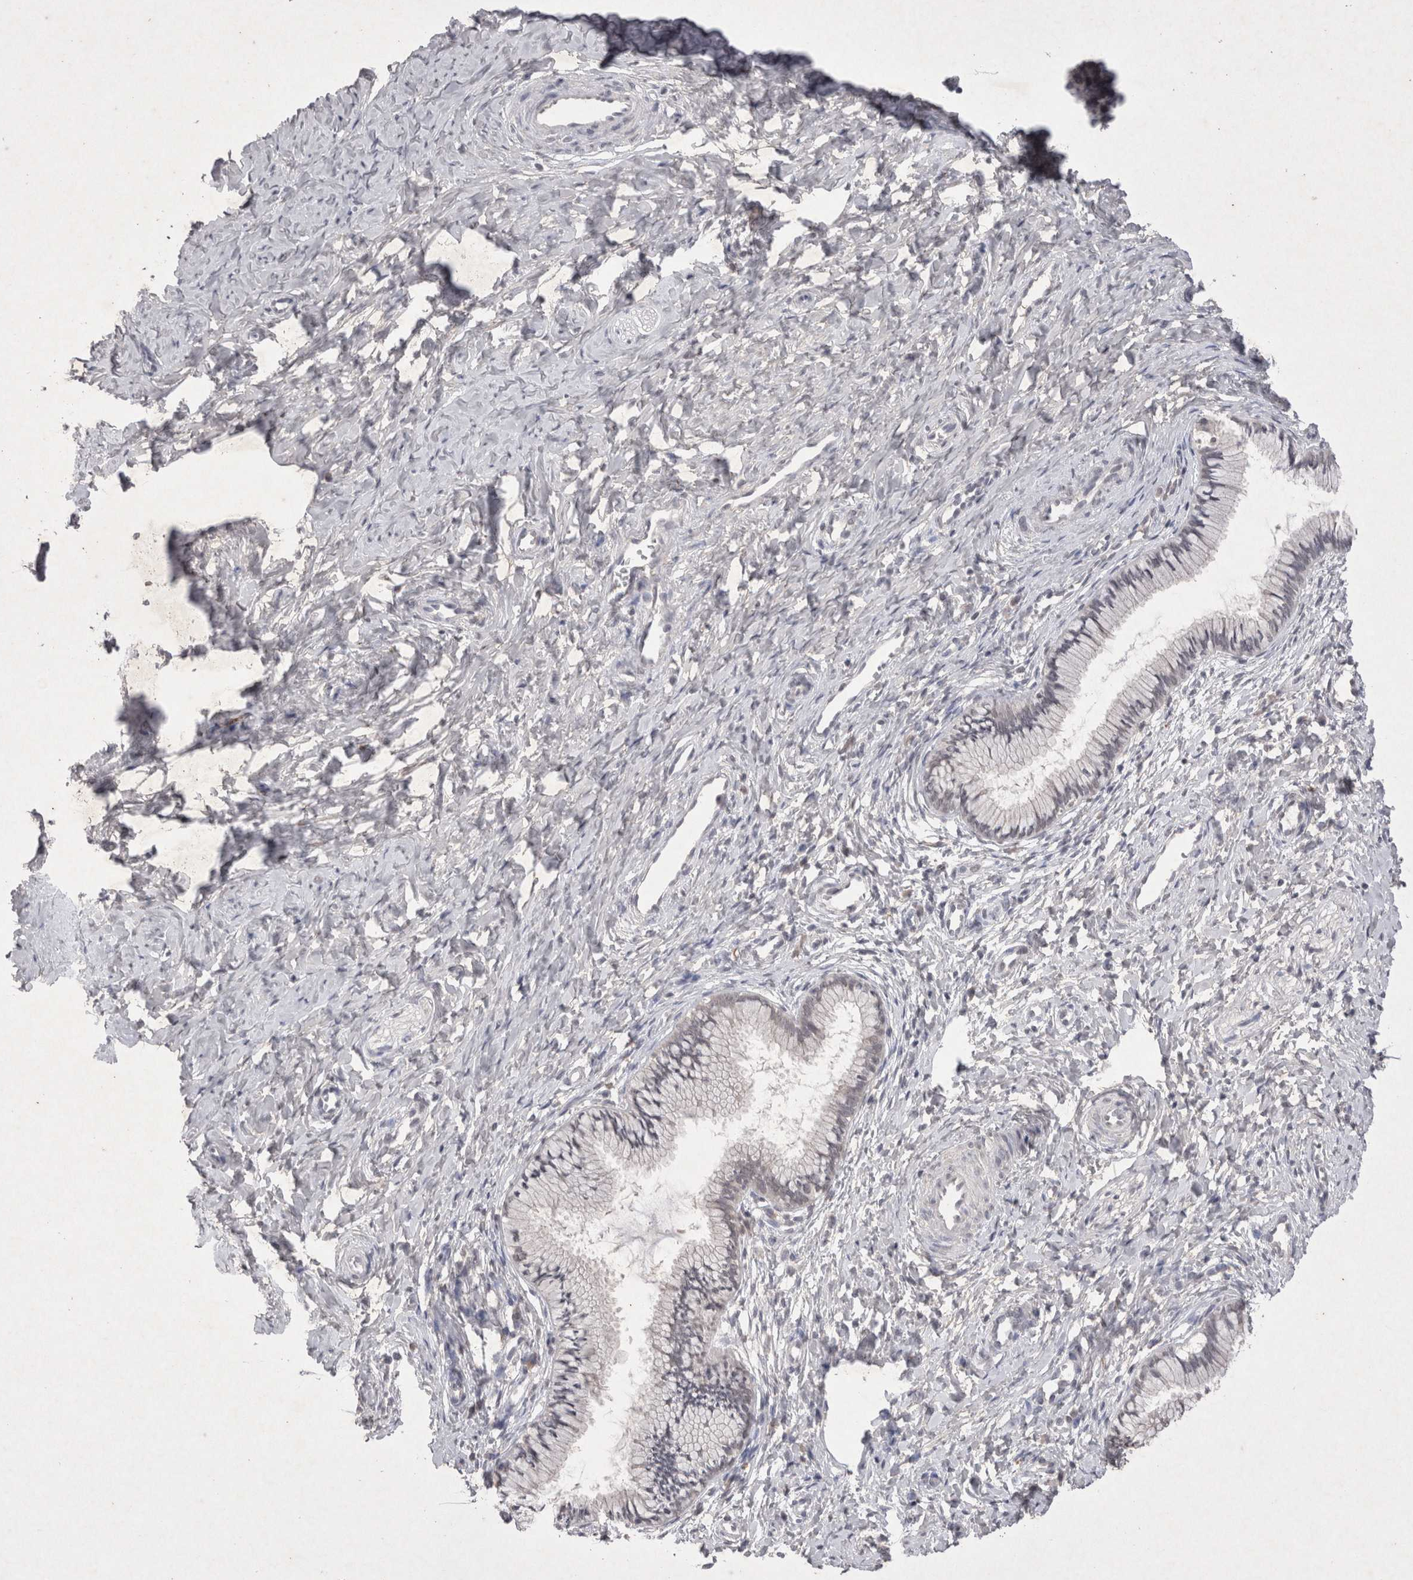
{"staining": {"intensity": "negative", "quantity": "none", "location": "none"}, "tissue": "cervix", "cell_type": "Glandular cells", "image_type": "normal", "snomed": [{"axis": "morphology", "description": "Normal tissue, NOS"}, {"axis": "topography", "description": "Cervix"}], "caption": "Human cervix stained for a protein using IHC shows no staining in glandular cells.", "gene": "LYVE1", "patient": {"sex": "female", "age": 27}}